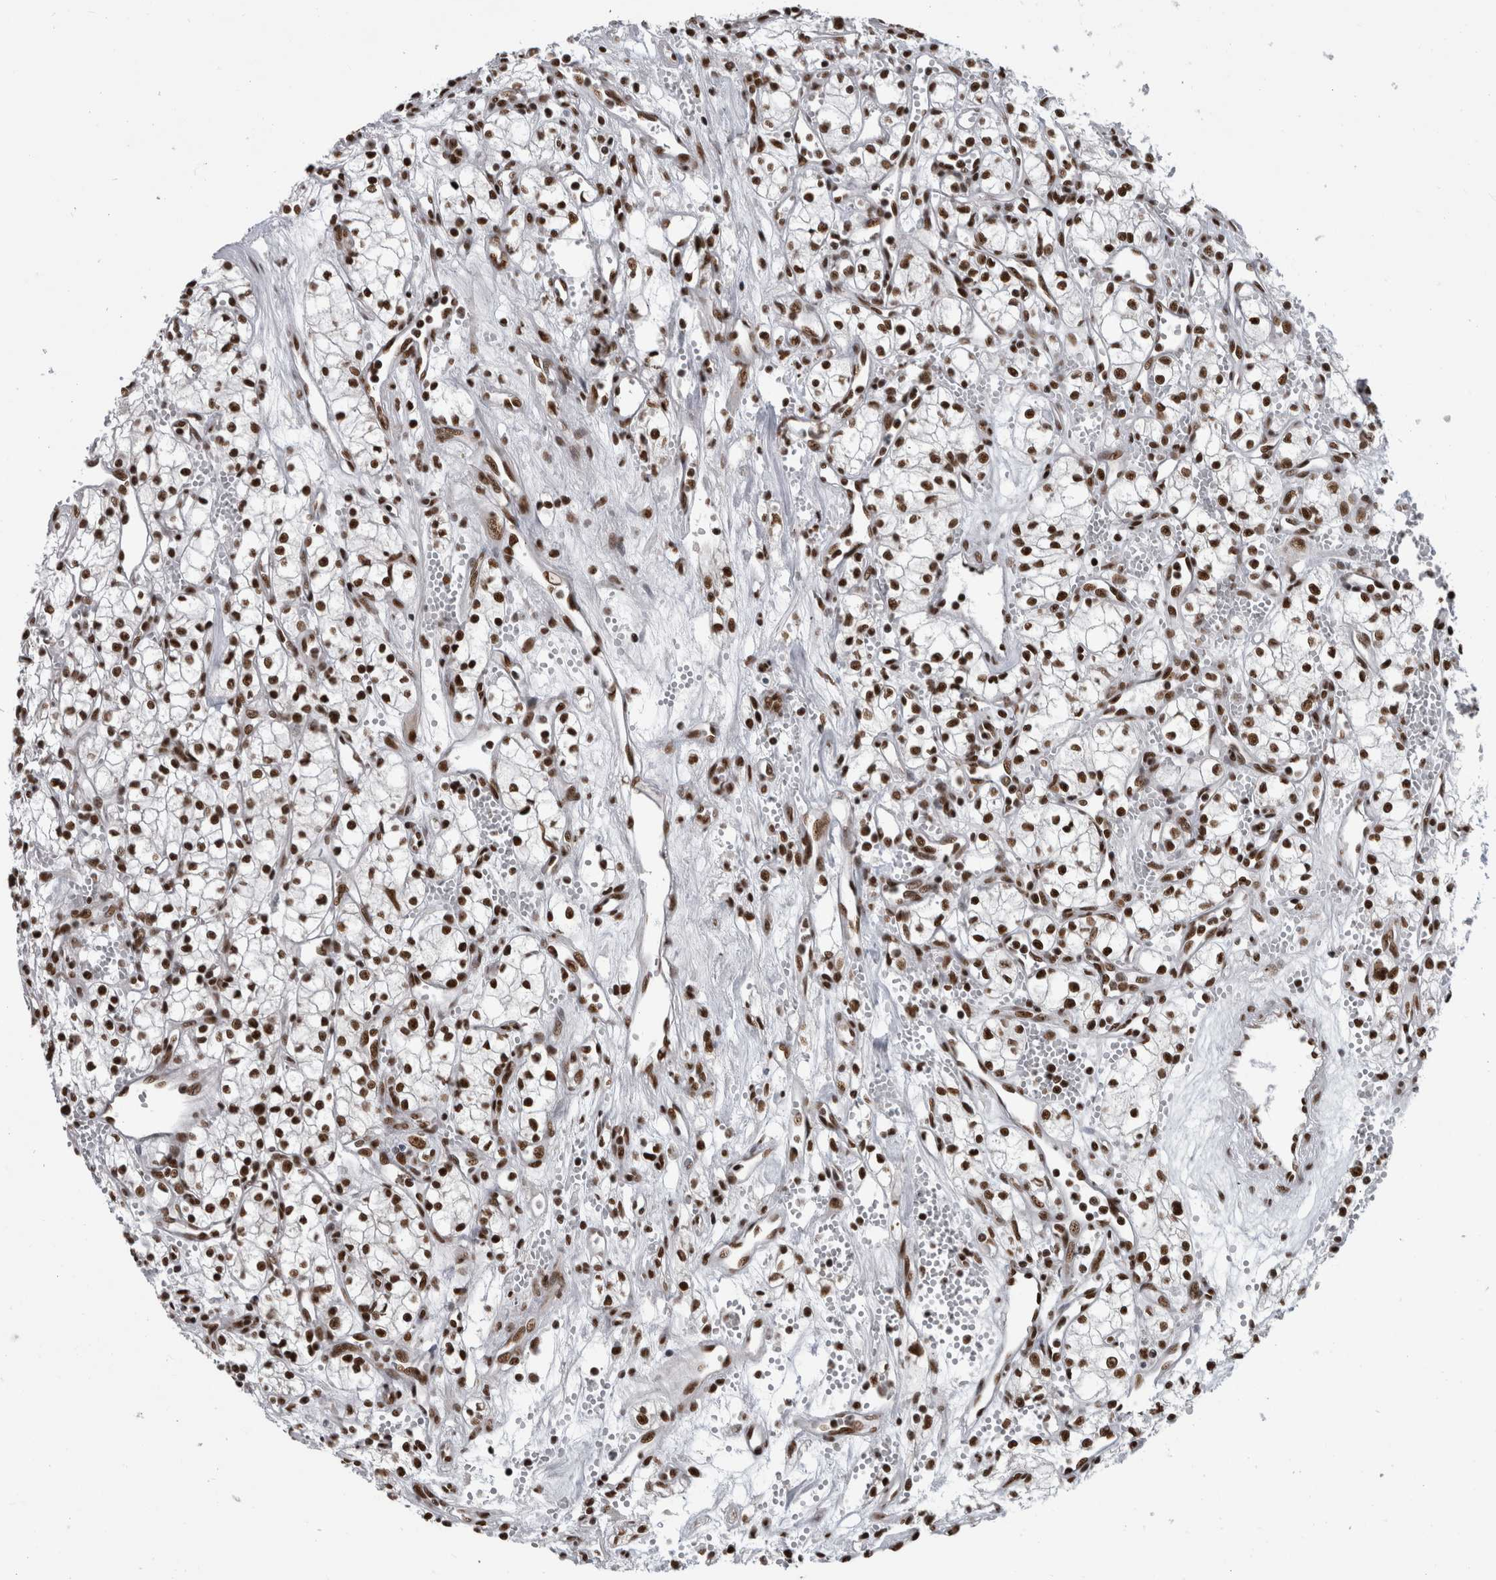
{"staining": {"intensity": "strong", "quantity": ">75%", "location": "nuclear"}, "tissue": "renal cancer", "cell_type": "Tumor cells", "image_type": "cancer", "snomed": [{"axis": "morphology", "description": "Adenocarcinoma, NOS"}, {"axis": "topography", "description": "Kidney"}], "caption": "A micrograph of human renal adenocarcinoma stained for a protein shows strong nuclear brown staining in tumor cells.", "gene": "ZSCAN2", "patient": {"sex": "male", "age": 59}}